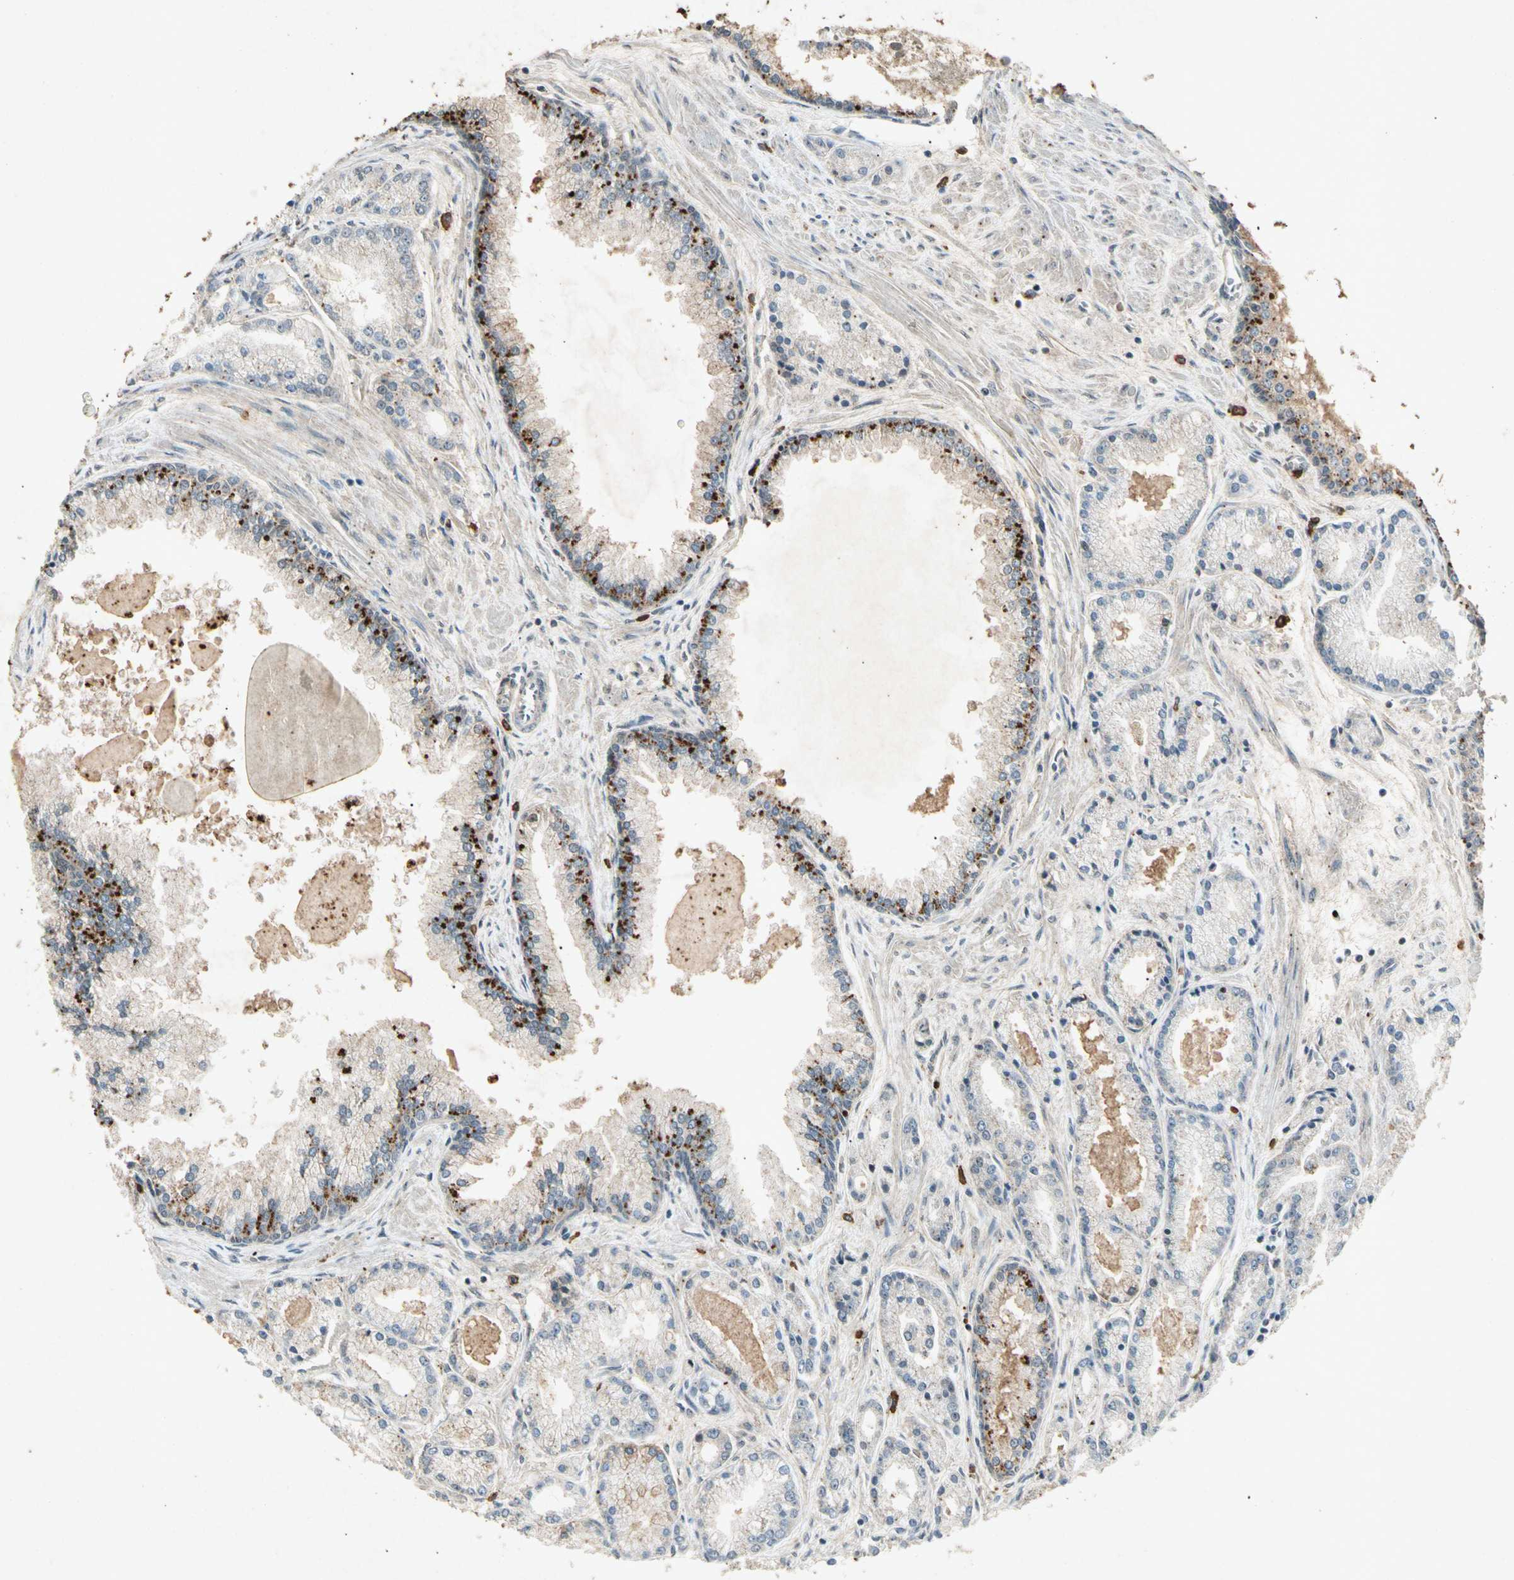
{"staining": {"intensity": "moderate", "quantity": "<25%", "location": "cytoplasmic/membranous"}, "tissue": "prostate cancer", "cell_type": "Tumor cells", "image_type": "cancer", "snomed": [{"axis": "morphology", "description": "Adenocarcinoma, High grade"}, {"axis": "topography", "description": "Prostate"}], "caption": "Tumor cells reveal moderate cytoplasmic/membranous positivity in about <25% of cells in prostate cancer (adenocarcinoma (high-grade)).", "gene": "CP", "patient": {"sex": "male", "age": 61}}